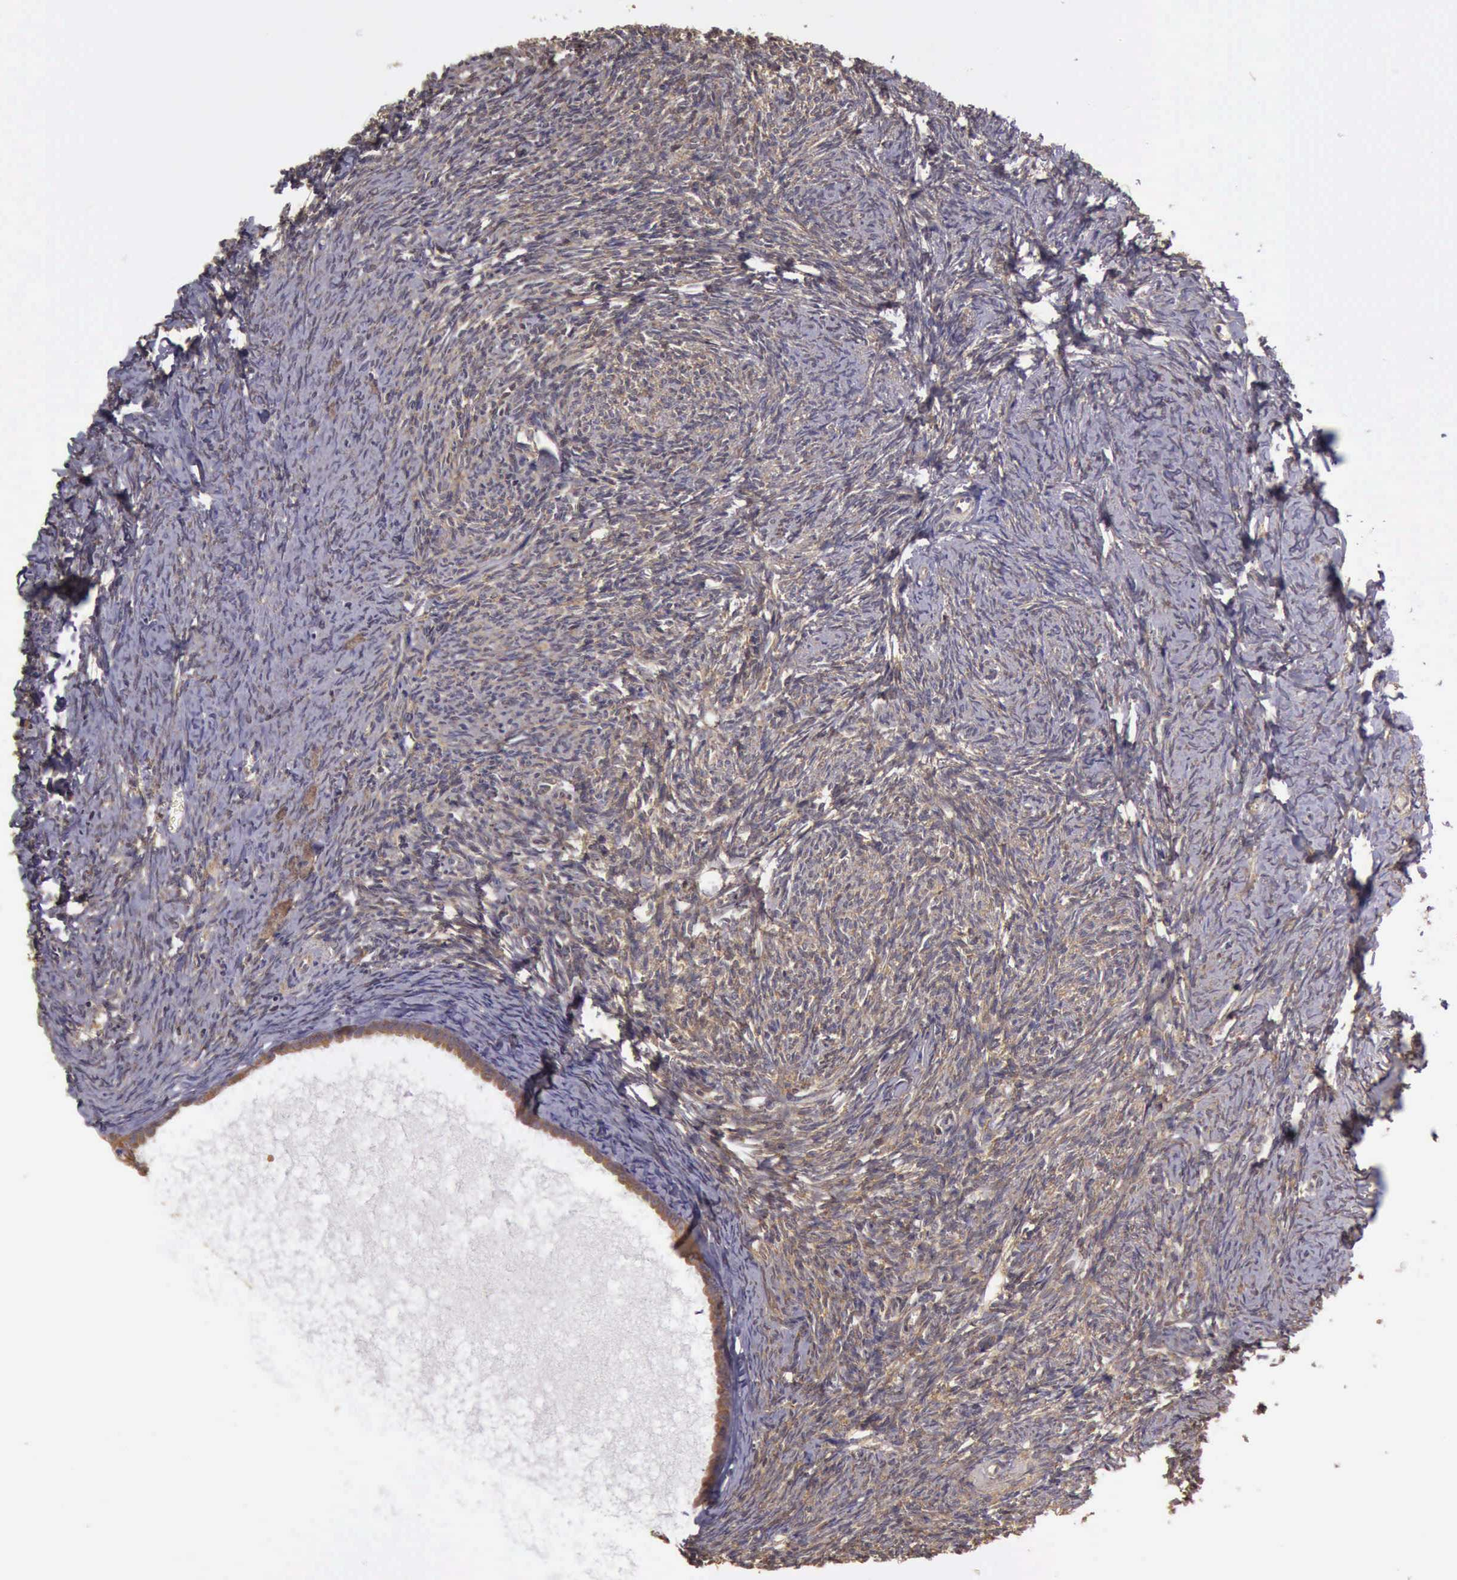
{"staining": {"intensity": "moderate", "quantity": ">75%", "location": "cytoplasmic/membranous"}, "tissue": "ovary", "cell_type": "Follicle cells", "image_type": "normal", "snomed": [{"axis": "morphology", "description": "Normal tissue, NOS"}, {"axis": "topography", "description": "Ovary"}], "caption": "Normal ovary exhibits moderate cytoplasmic/membranous staining in approximately >75% of follicle cells The protein of interest is stained brown, and the nuclei are stained in blue (DAB (3,3'-diaminobenzidine) IHC with brightfield microscopy, high magnification)..", "gene": "EIF5", "patient": {"sex": "female", "age": 54}}